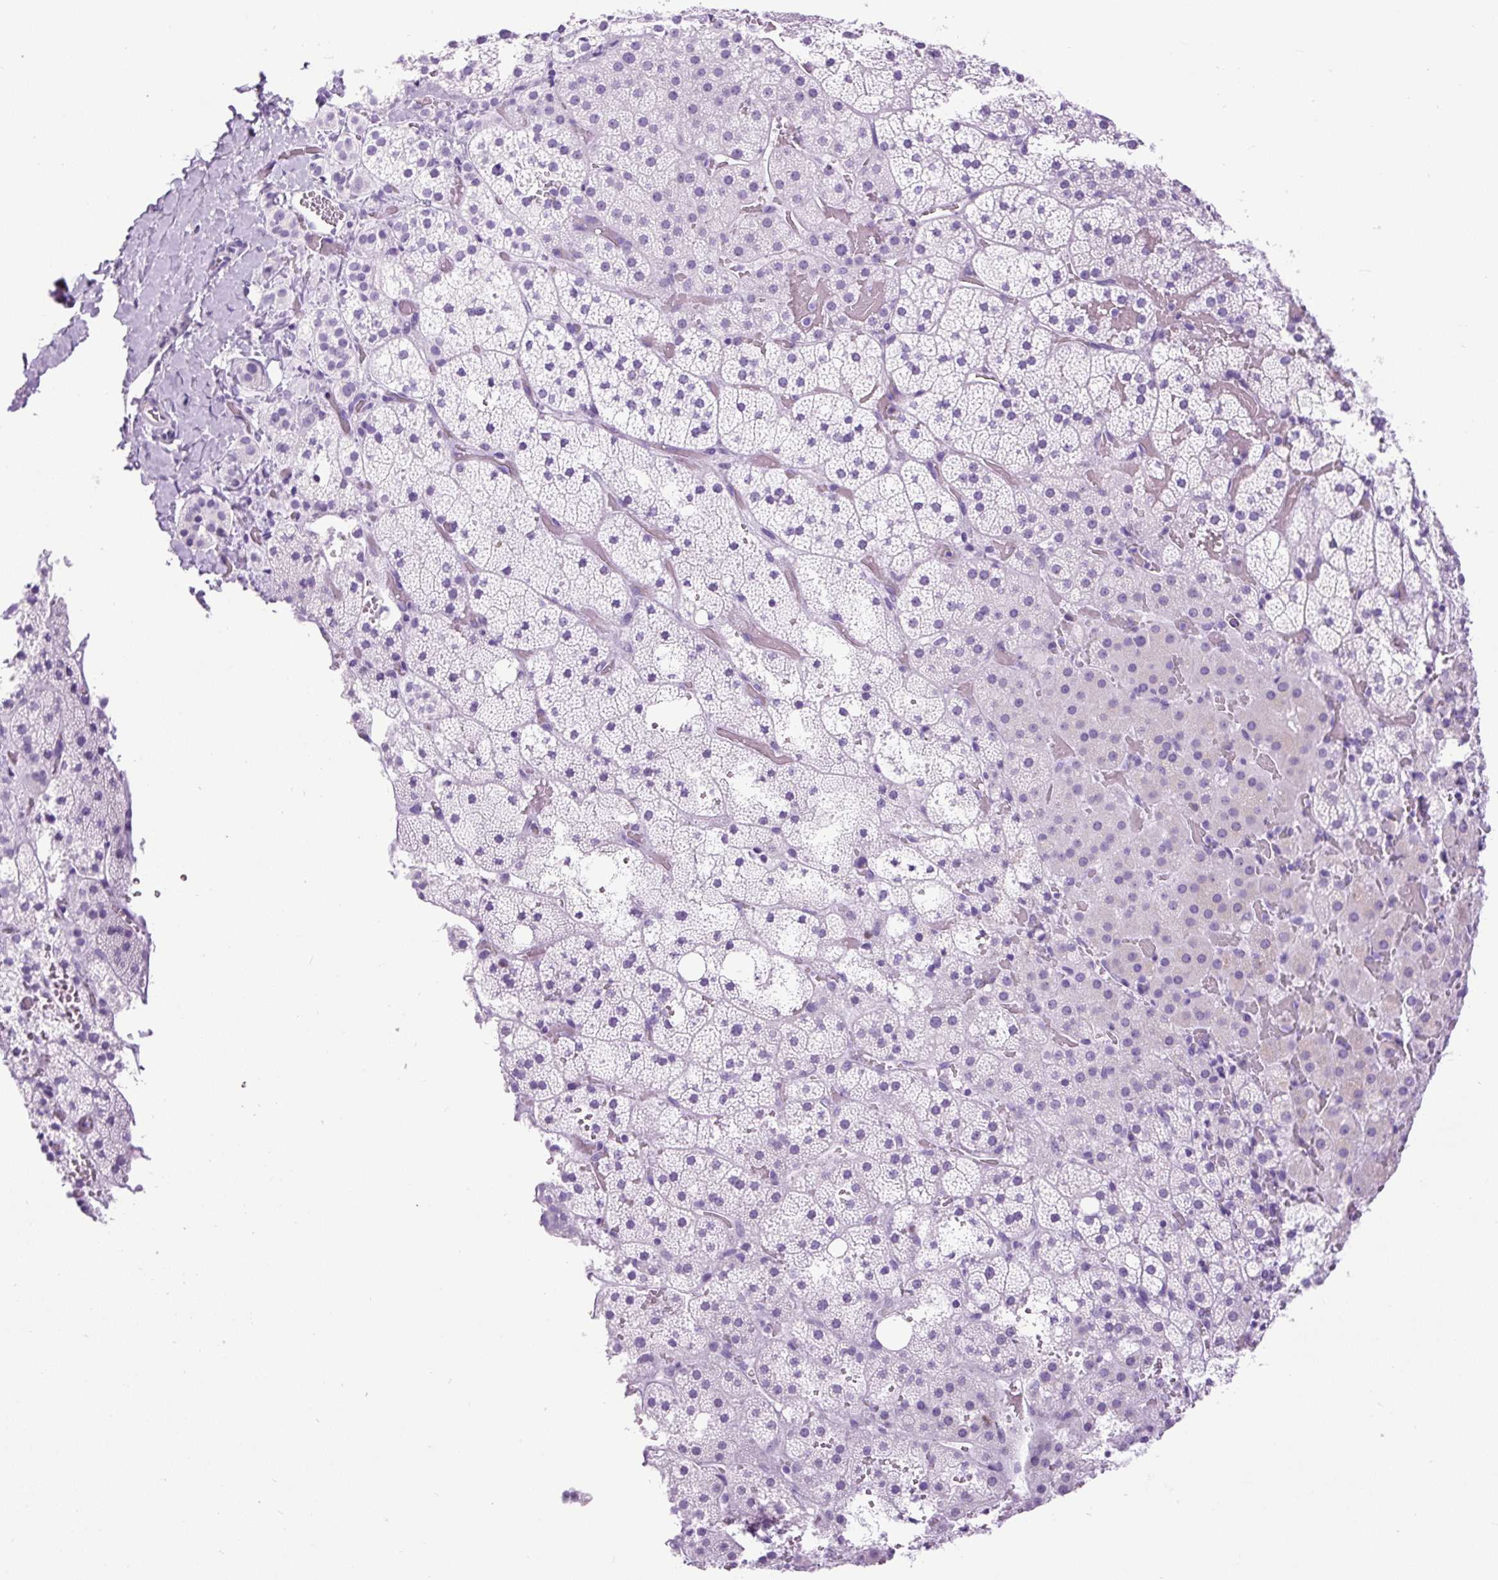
{"staining": {"intensity": "negative", "quantity": "none", "location": "none"}, "tissue": "adrenal gland", "cell_type": "Glandular cells", "image_type": "normal", "snomed": [{"axis": "morphology", "description": "Normal tissue, NOS"}, {"axis": "topography", "description": "Adrenal gland"}], "caption": "This image is of unremarkable adrenal gland stained with immunohistochemistry (IHC) to label a protein in brown with the nuclei are counter-stained blue. There is no expression in glandular cells. (Immunohistochemistry (ihc), brightfield microscopy, high magnification).", "gene": "RACGAP1", "patient": {"sex": "male", "age": 53}}